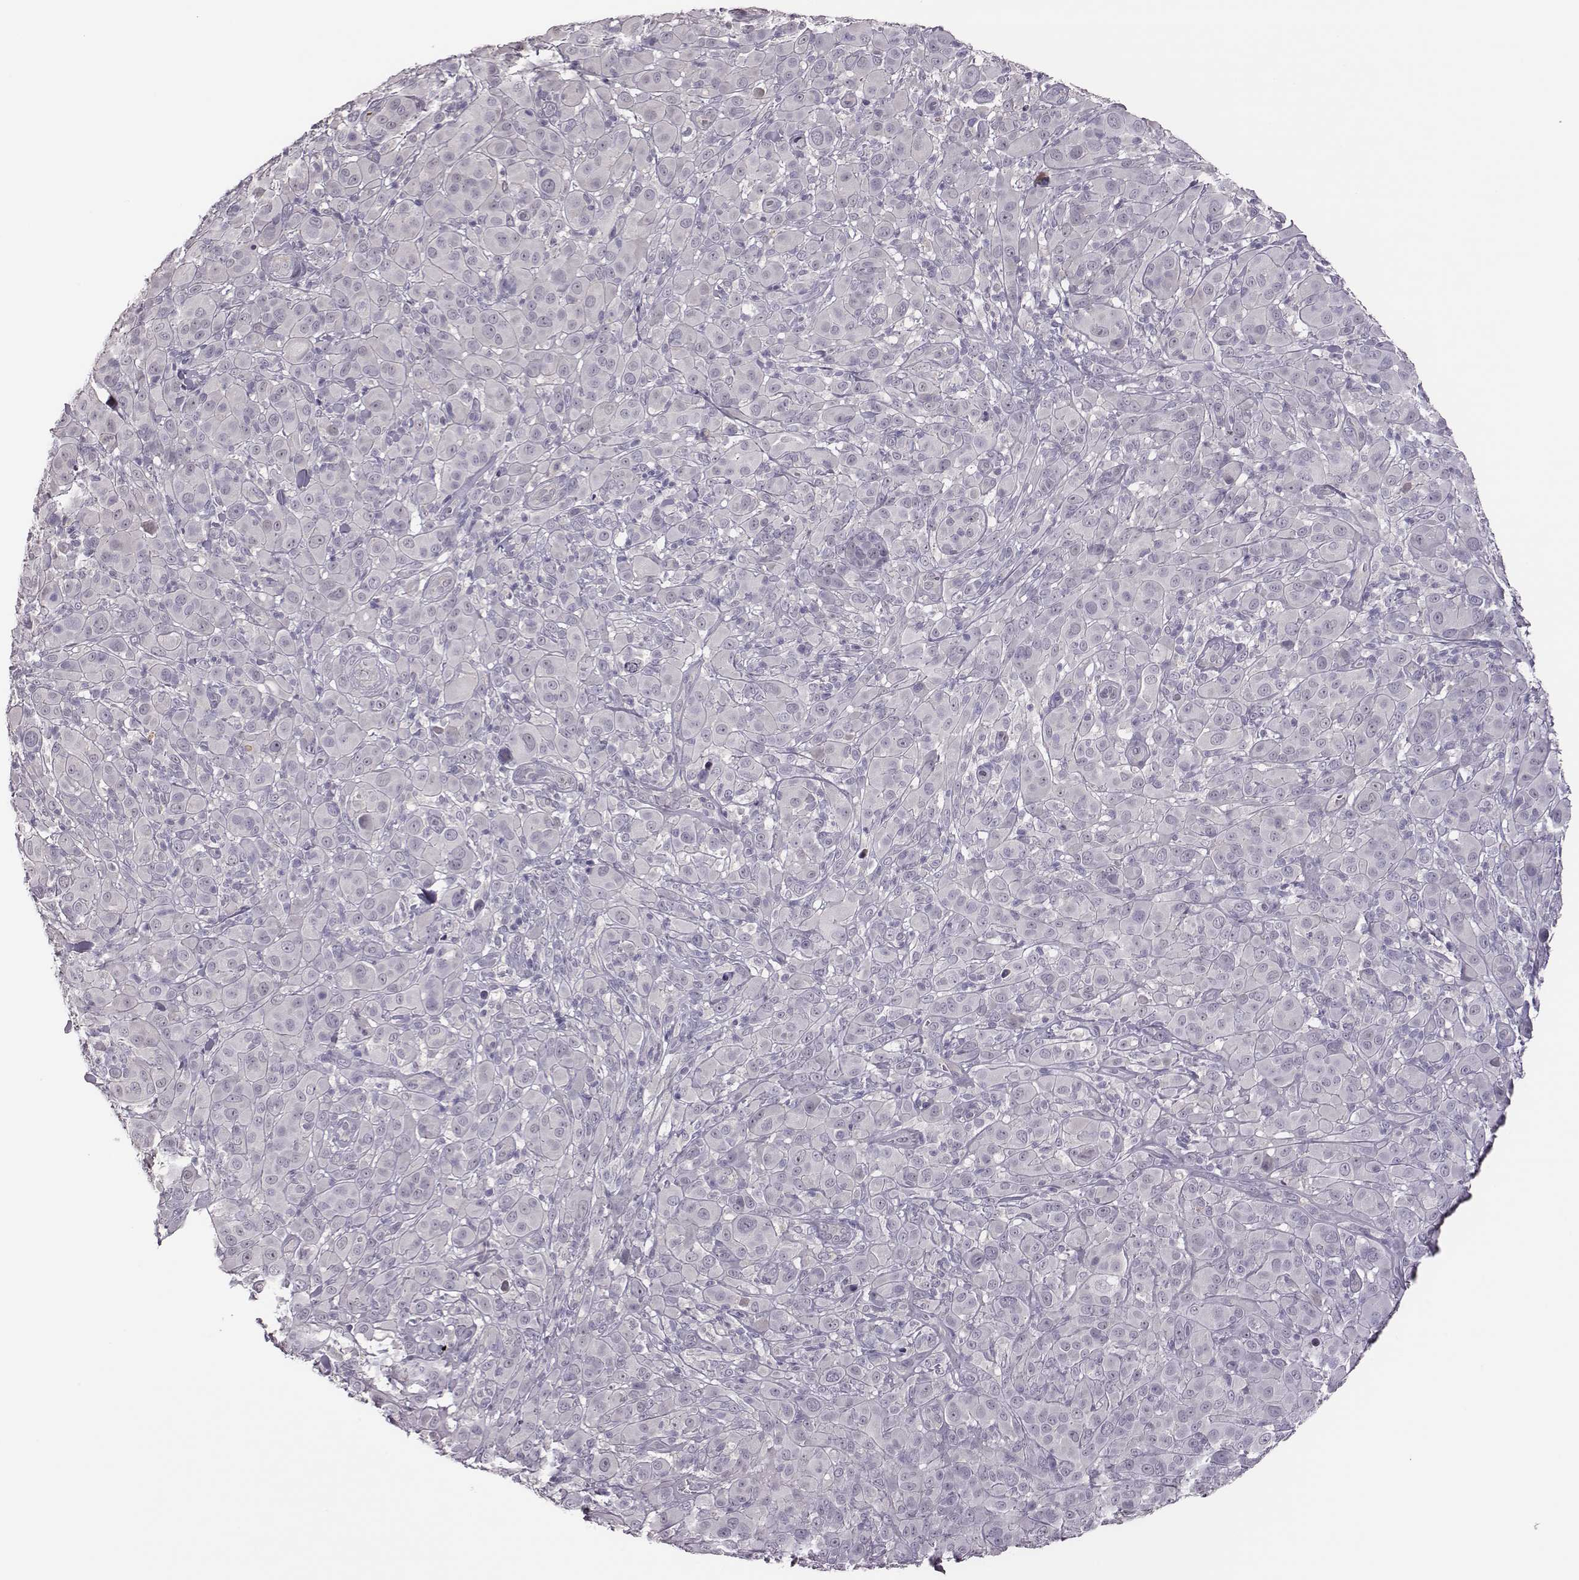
{"staining": {"intensity": "negative", "quantity": "none", "location": "none"}, "tissue": "melanoma", "cell_type": "Tumor cells", "image_type": "cancer", "snomed": [{"axis": "morphology", "description": "Malignant melanoma, NOS"}, {"axis": "topography", "description": "Skin"}], "caption": "Photomicrograph shows no significant protein positivity in tumor cells of malignant melanoma. (Stains: DAB (3,3'-diaminobenzidine) immunohistochemistry (IHC) with hematoxylin counter stain, Microscopy: brightfield microscopy at high magnification).", "gene": "KMO", "patient": {"sex": "female", "age": 87}}